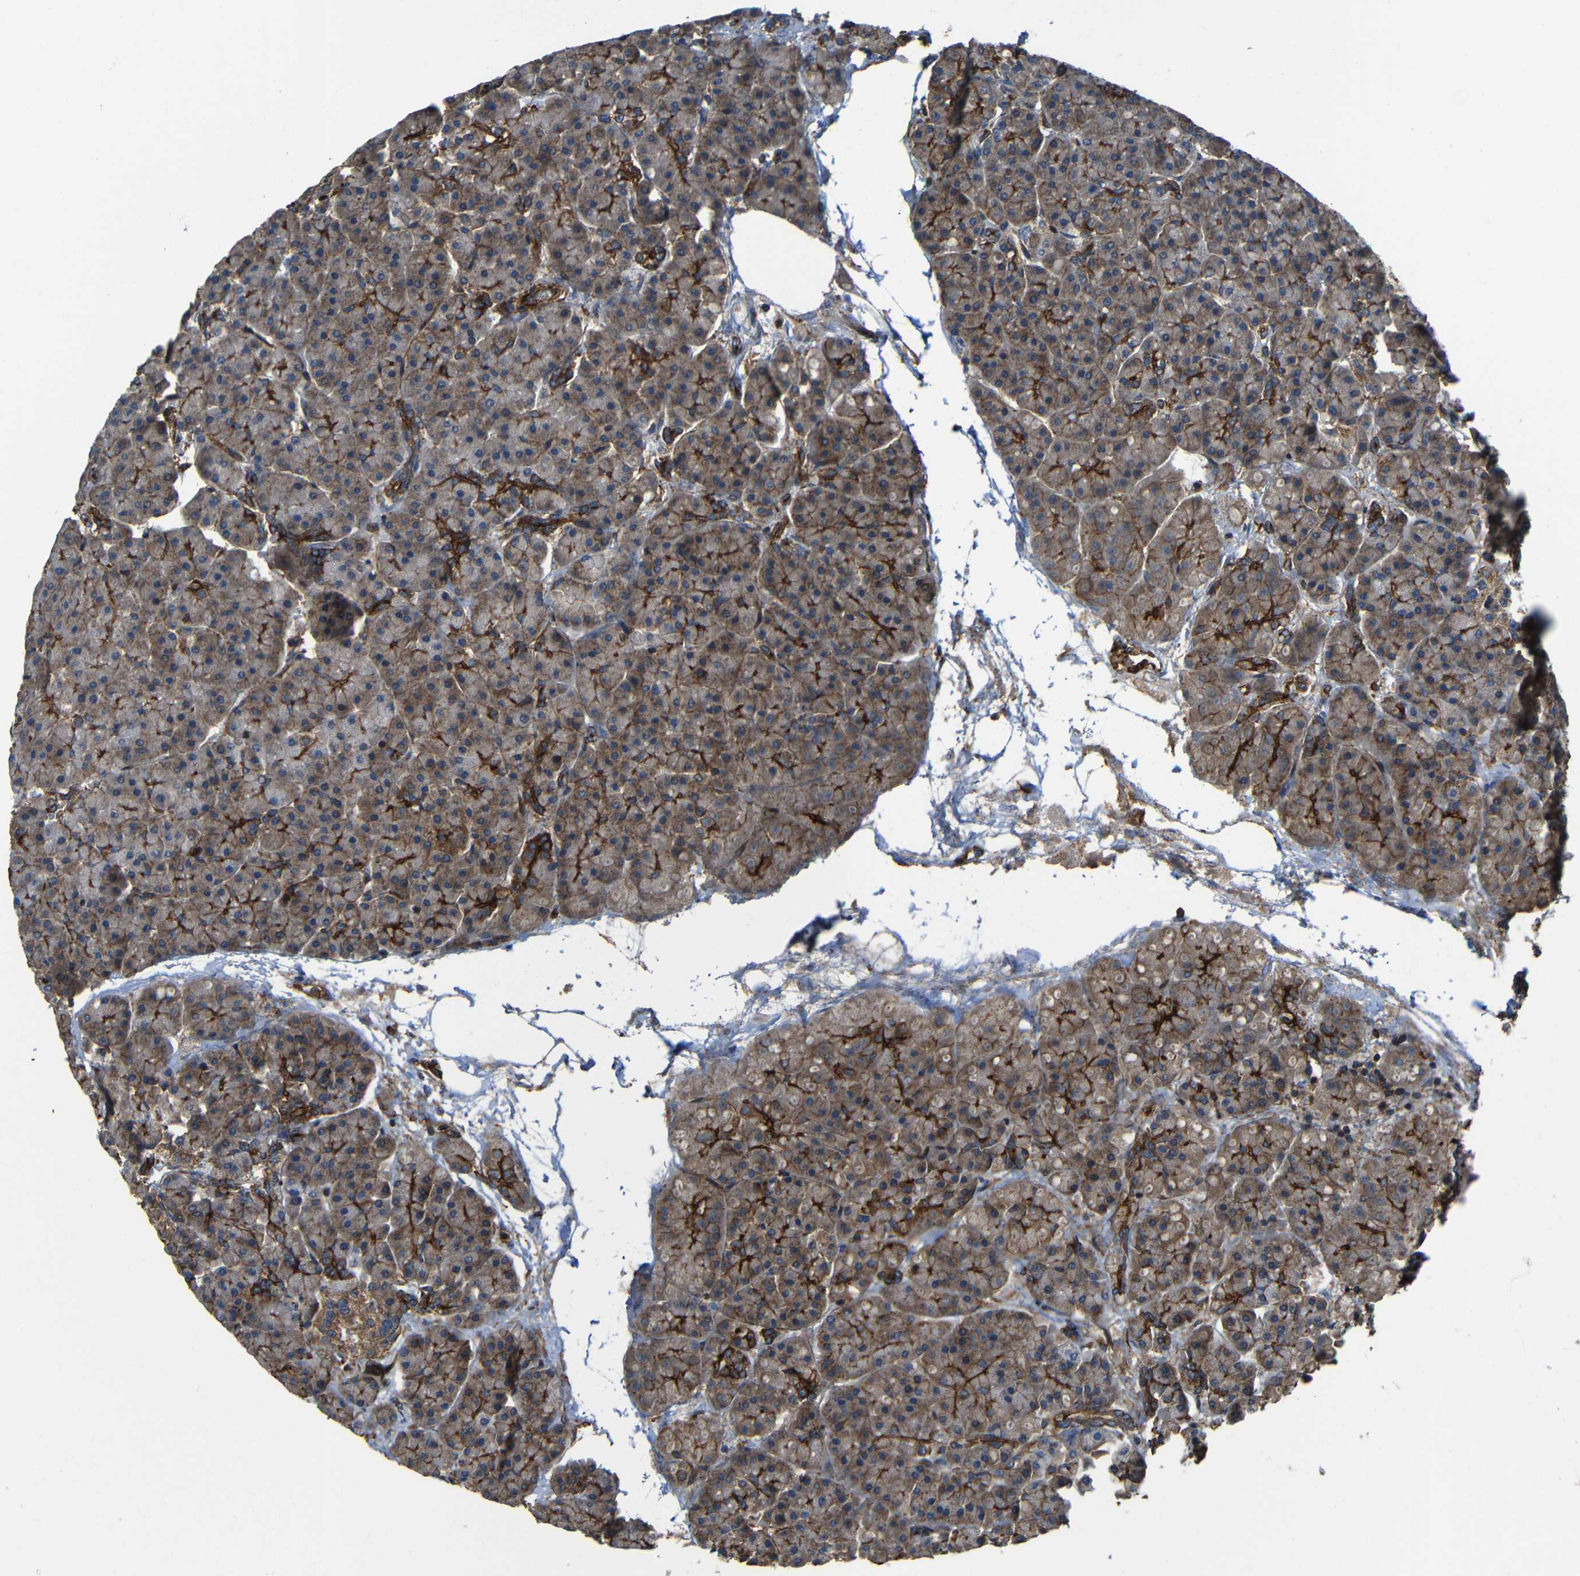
{"staining": {"intensity": "moderate", "quantity": ">75%", "location": "cytoplasmic/membranous"}, "tissue": "pancreas", "cell_type": "Exocrine glandular cells", "image_type": "normal", "snomed": [{"axis": "morphology", "description": "Normal tissue, NOS"}, {"axis": "topography", "description": "Pancreas"}], "caption": "Approximately >75% of exocrine glandular cells in normal pancreas exhibit moderate cytoplasmic/membranous protein expression as visualized by brown immunohistochemical staining.", "gene": "PTCH1", "patient": {"sex": "female", "age": 70}}